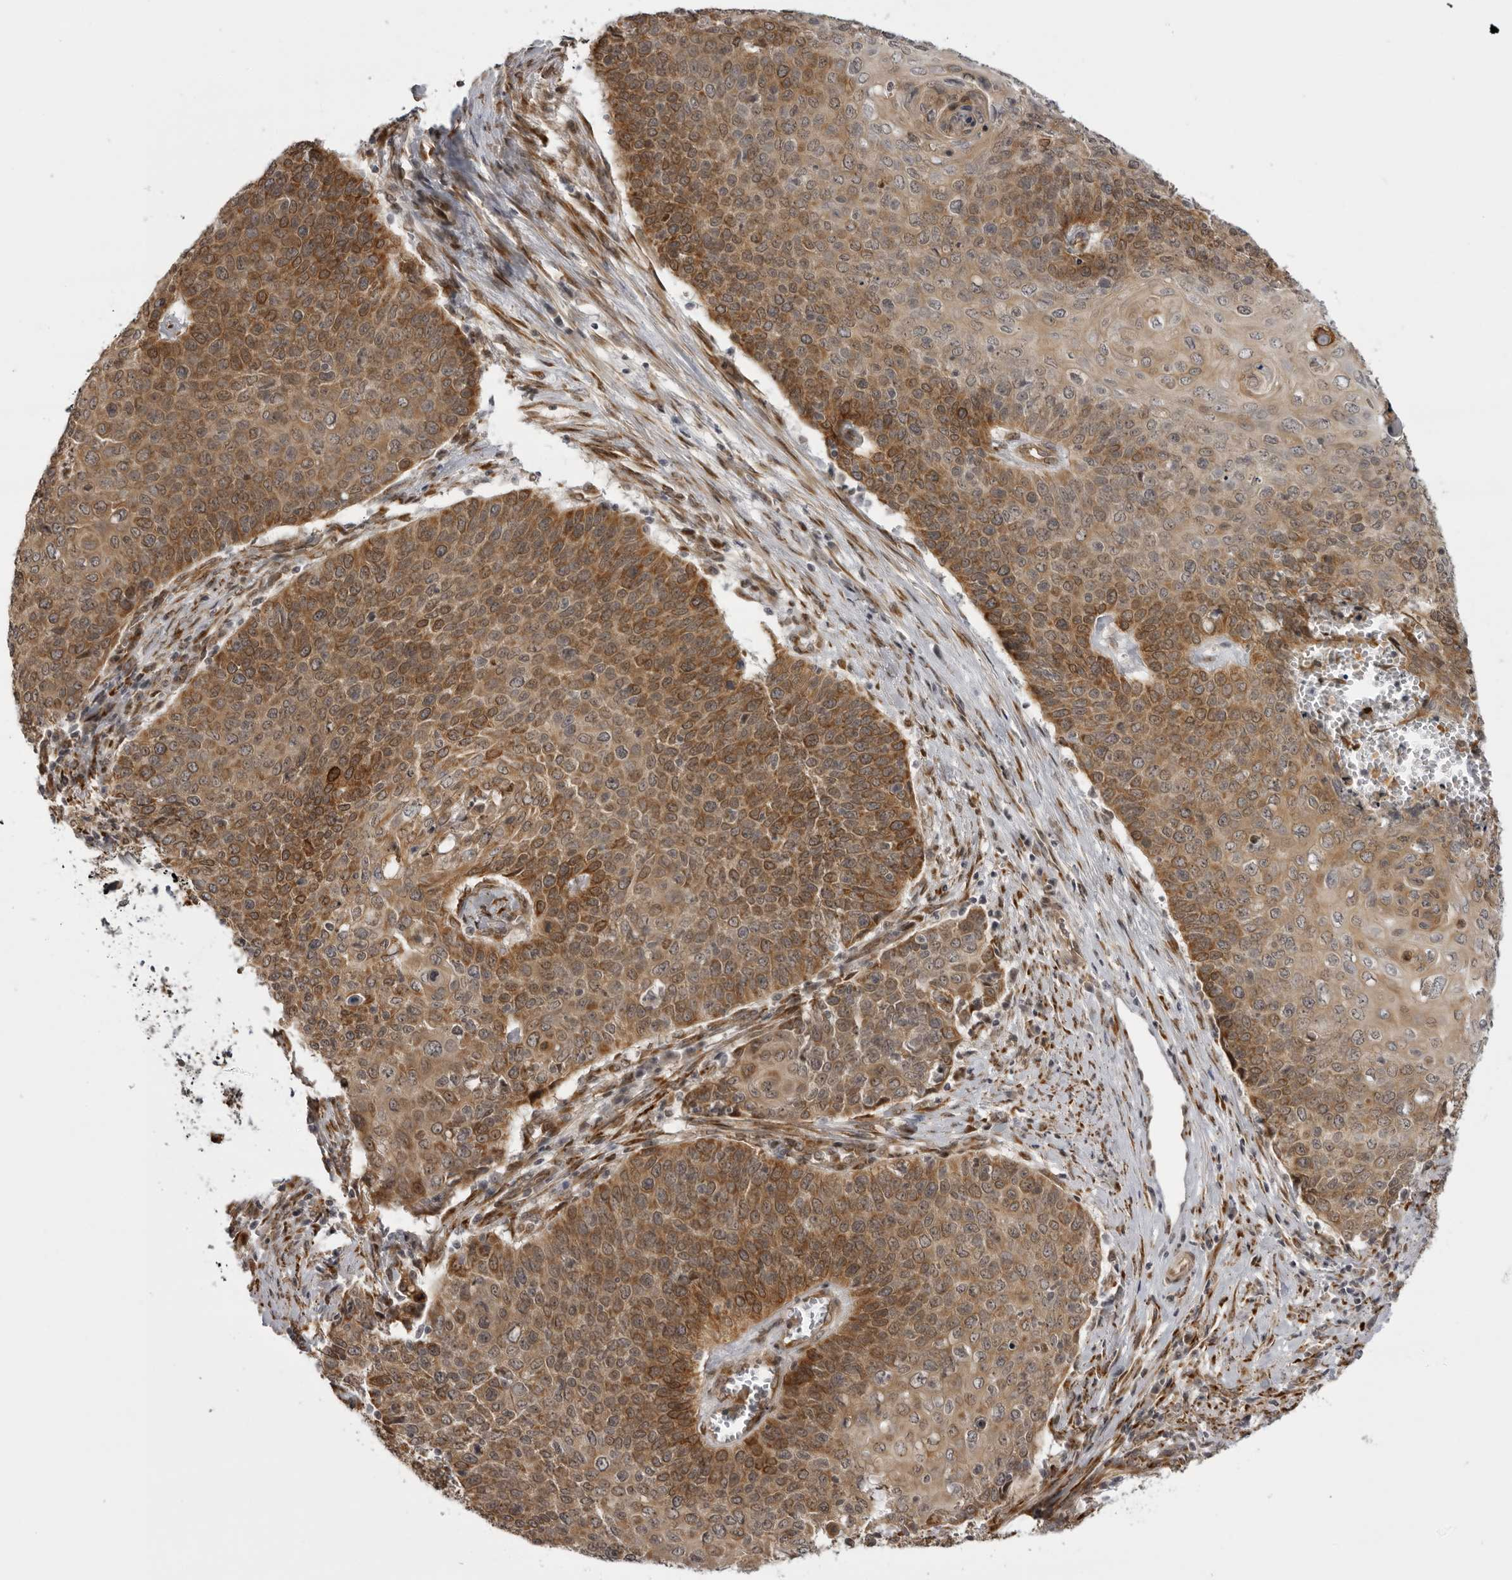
{"staining": {"intensity": "moderate", "quantity": ">75%", "location": "cytoplasmic/membranous,nuclear"}, "tissue": "cervical cancer", "cell_type": "Tumor cells", "image_type": "cancer", "snomed": [{"axis": "morphology", "description": "Squamous cell carcinoma, NOS"}, {"axis": "topography", "description": "Cervix"}], "caption": "An immunohistochemistry image of neoplastic tissue is shown. Protein staining in brown labels moderate cytoplasmic/membranous and nuclear positivity in cervical cancer (squamous cell carcinoma) within tumor cells.", "gene": "DNAH14", "patient": {"sex": "female", "age": 39}}